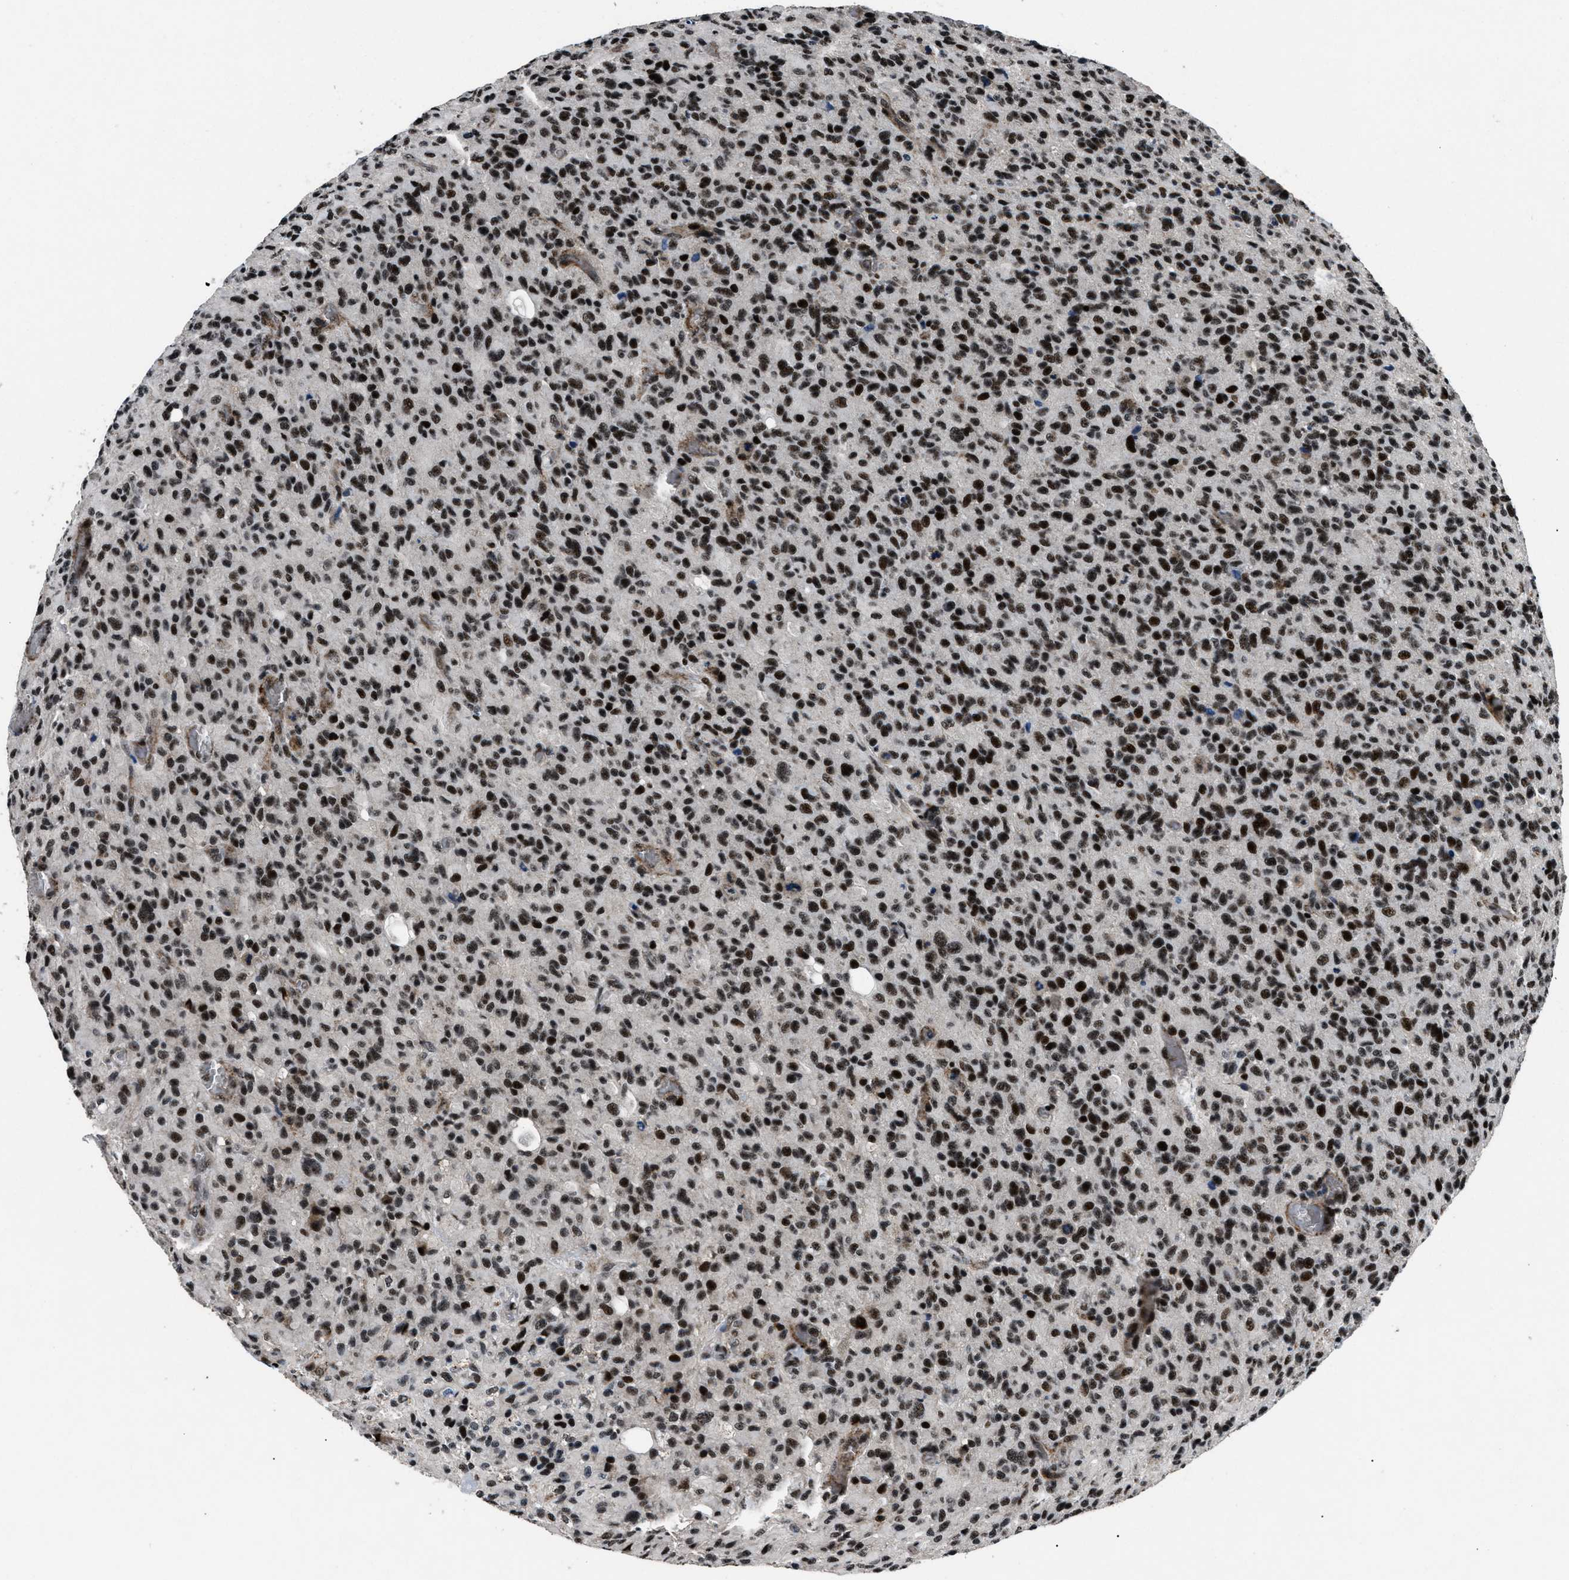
{"staining": {"intensity": "strong", "quantity": ">75%", "location": "nuclear"}, "tissue": "glioma", "cell_type": "Tumor cells", "image_type": "cancer", "snomed": [{"axis": "morphology", "description": "Glioma, malignant, High grade"}, {"axis": "topography", "description": "Brain"}], "caption": "This photomicrograph demonstrates glioma stained with IHC to label a protein in brown. The nuclear of tumor cells show strong positivity for the protein. Nuclei are counter-stained blue.", "gene": "SMARCB1", "patient": {"sex": "male", "age": 71}}